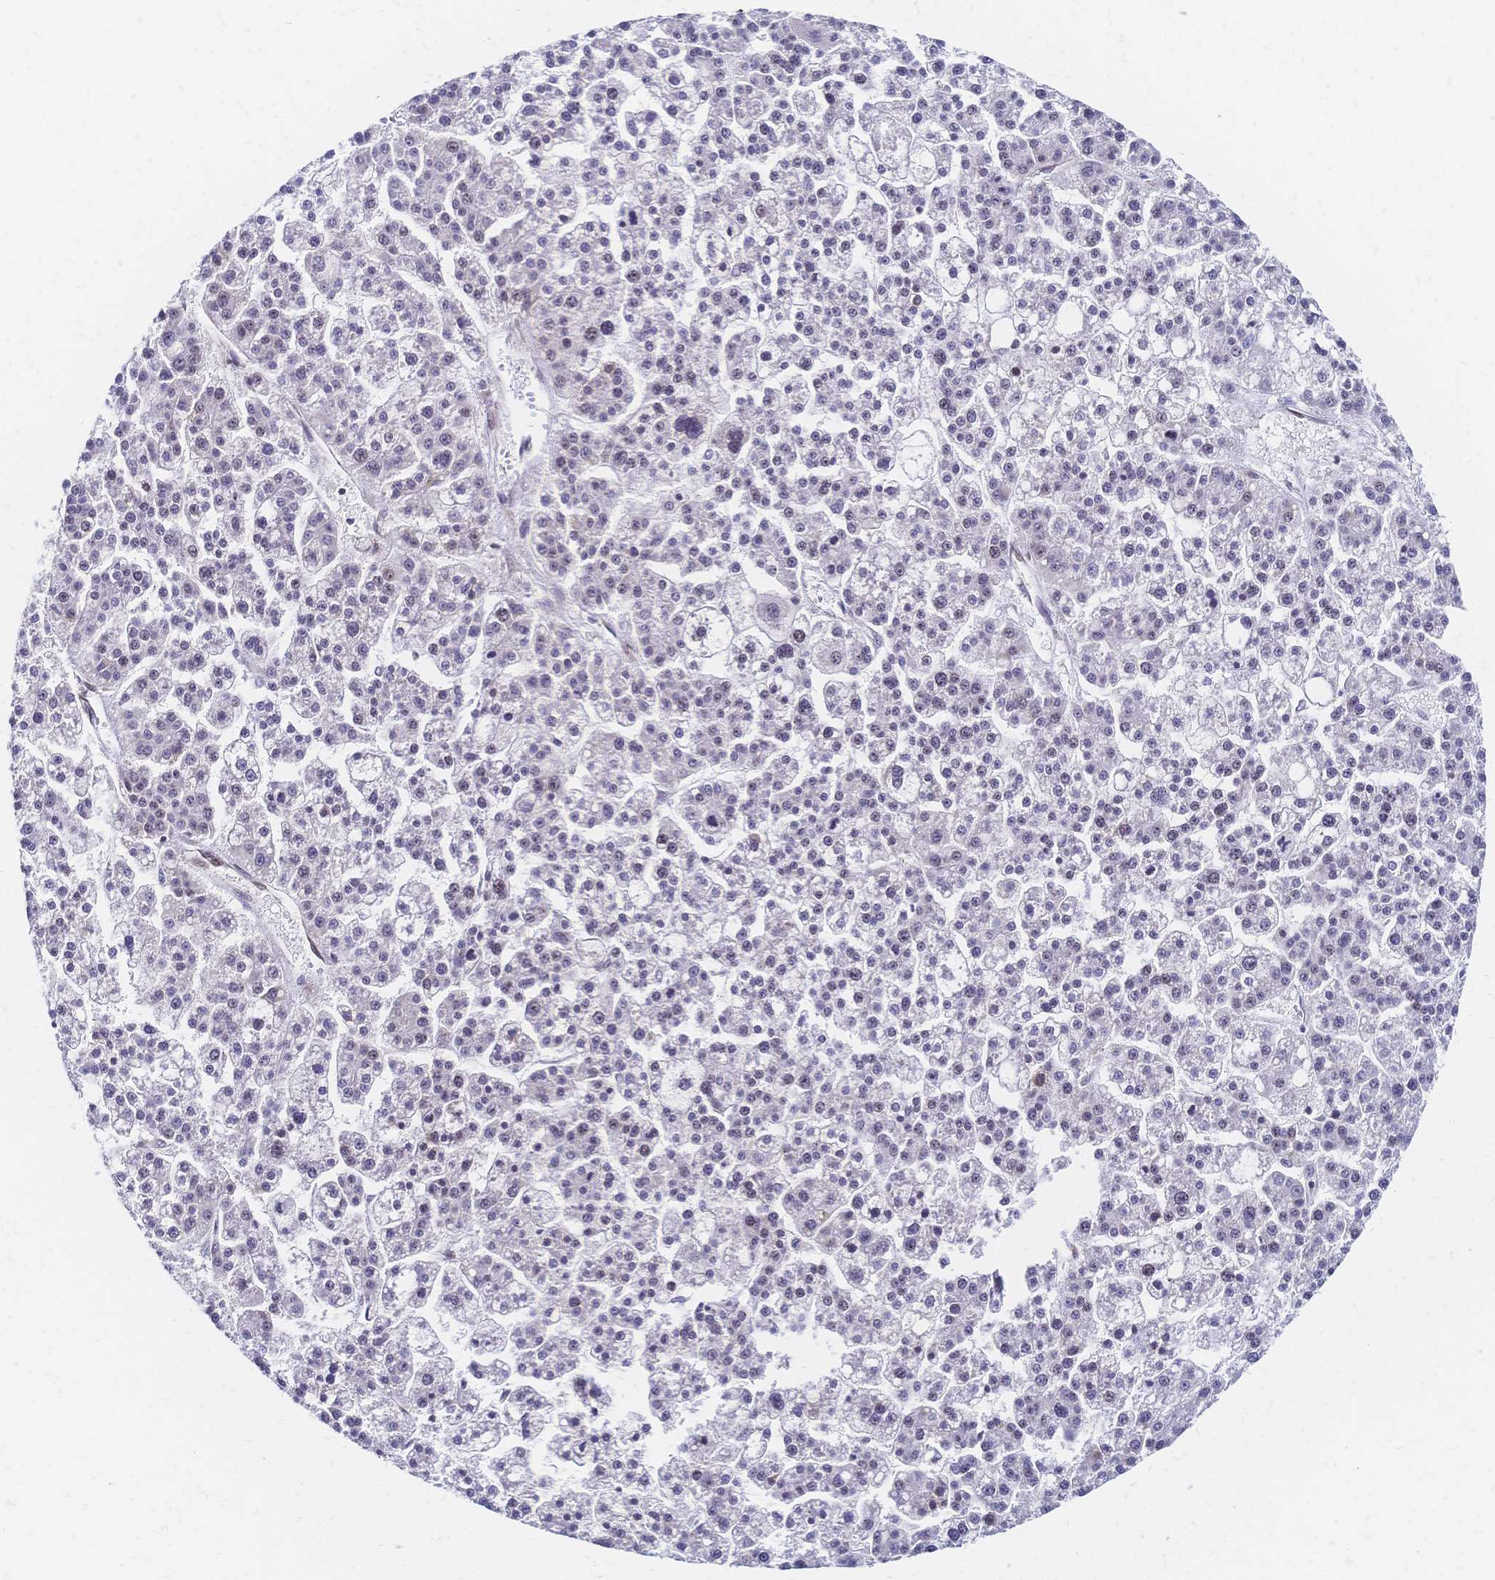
{"staining": {"intensity": "negative", "quantity": "none", "location": "none"}, "tissue": "liver cancer", "cell_type": "Tumor cells", "image_type": "cancer", "snomed": [{"axis": "morphology", "description": "Carcinoma, Hepatocellular, NOS"}, {"axis": "topography", "description": "Liver"}], "caption": "The micrograph displays no significant staining in tumor cells of liver hepatocellular carcinoma.", "gene": "CBX7", "patient": {"sex": "female", "age": 58}}